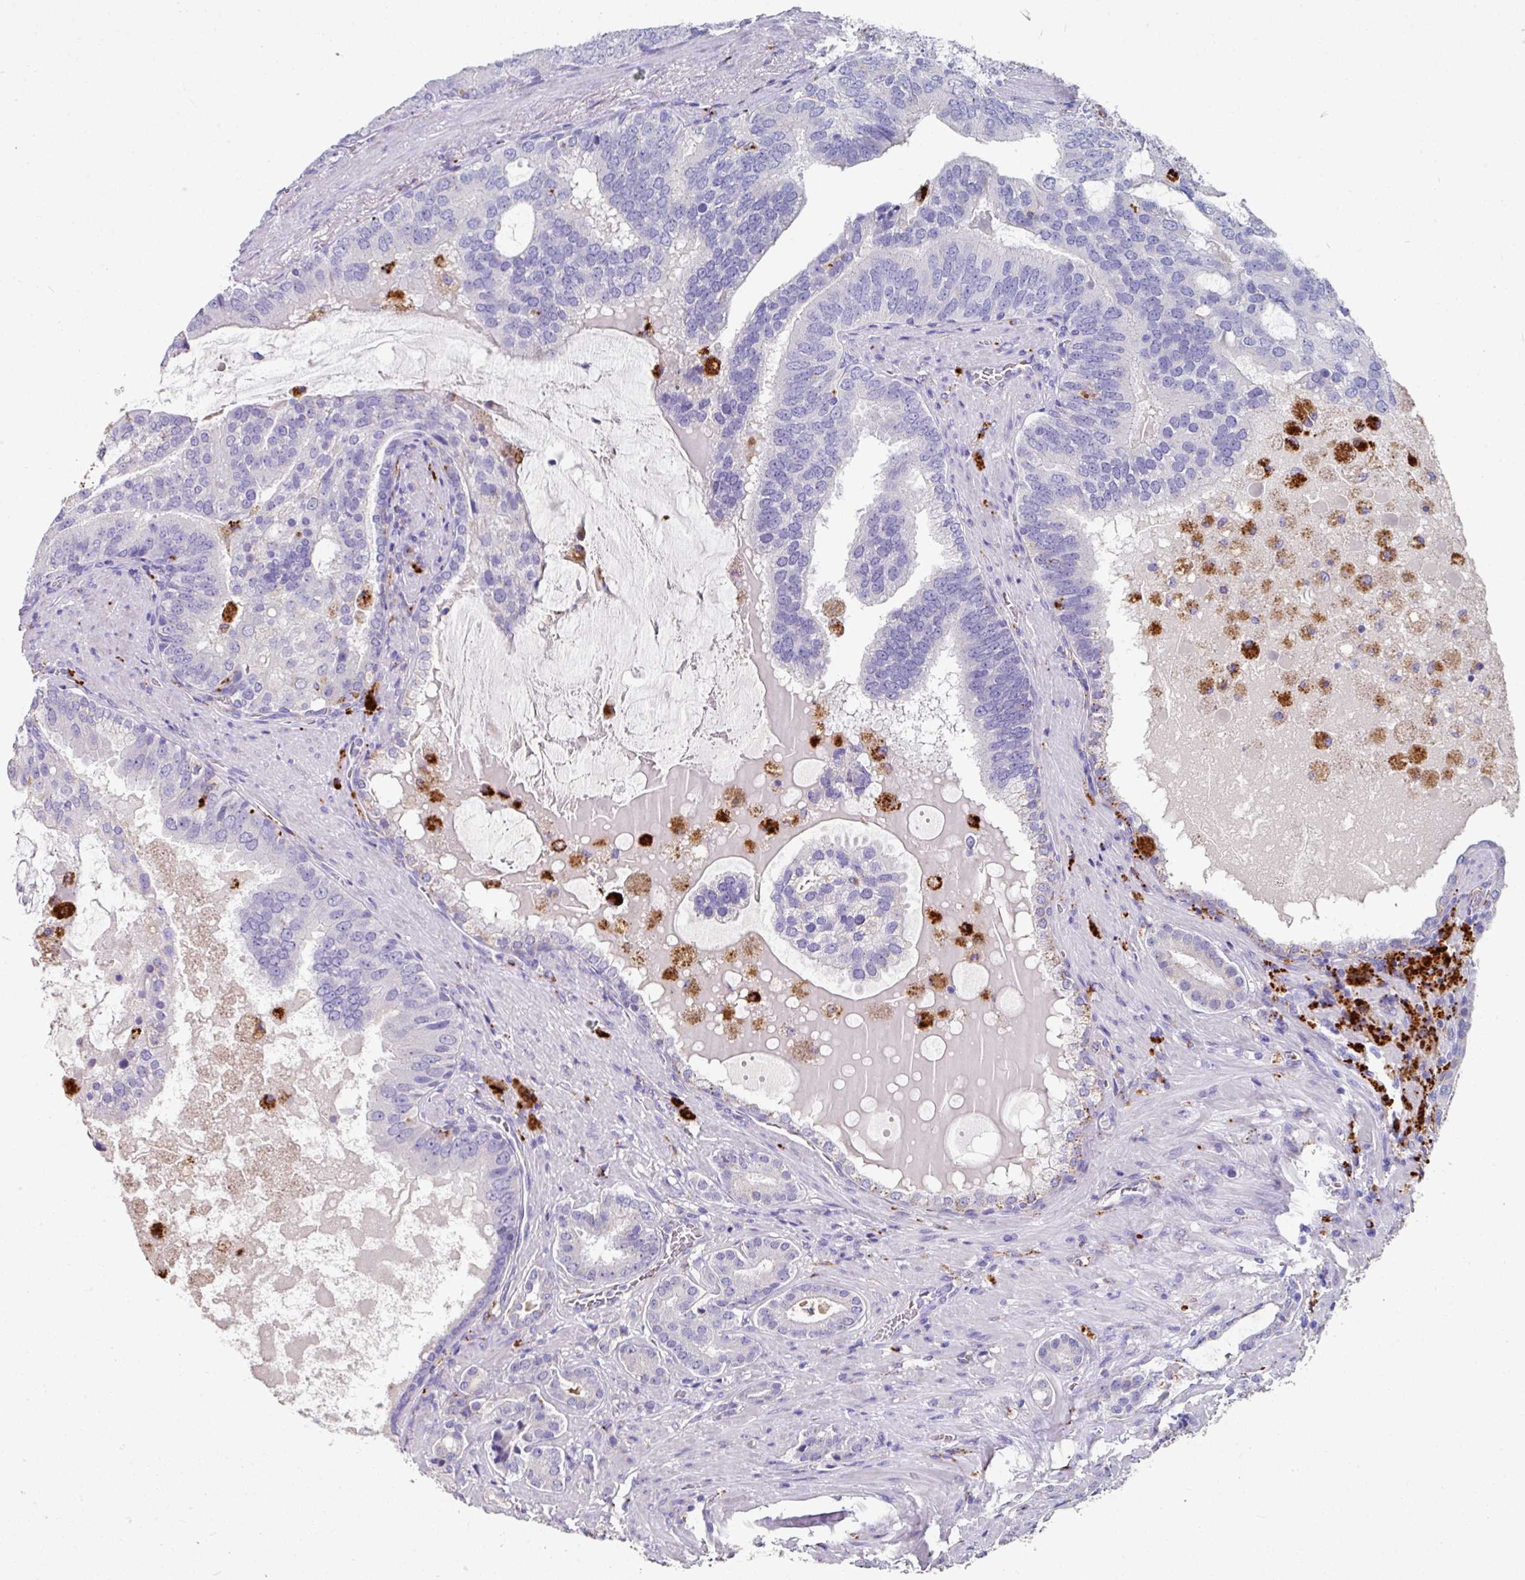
{"staining": {"intensity": "negative", "quantity": "none", "location": "none"}, "tissue": "prostate cancer", "cell_type": "Tumor cells", "image_type": "cancer", "snomed": [{"axis": "morphology", "description": "Adenocarcinoma, High grade"}, {"axis": "topography", "description": "Prostate"}], "caption": "This micrograph is of prostate cancer (adenocarcinoma (high-grade)) stained with immunohistochemistry (IHC) to label a protein in brown with the nuclei are counter-stained blue. There is no positivity in tumor cells.", "gene": "CPVL", "patient": {"sex": "male", "age": 55}}